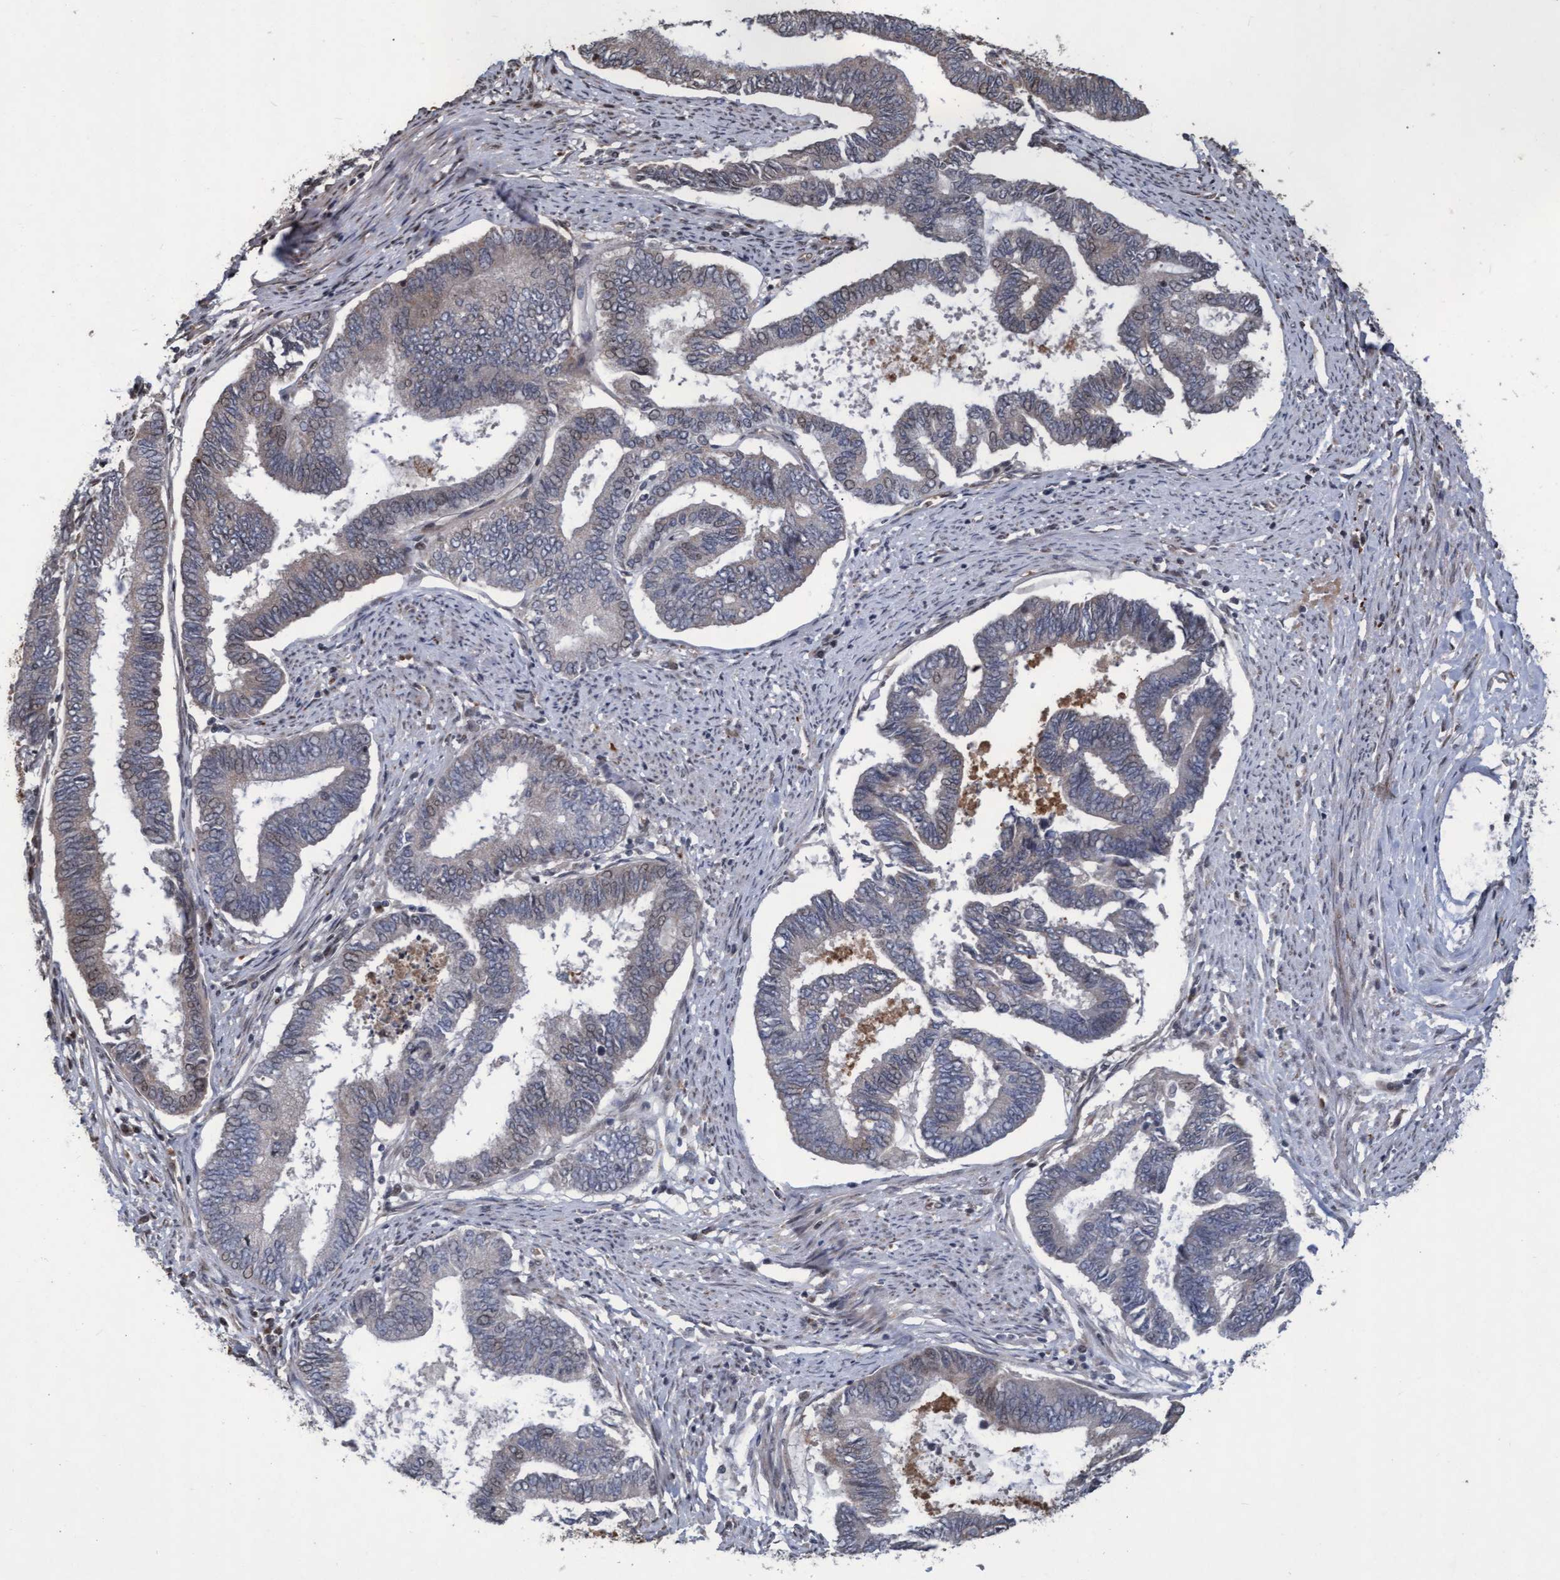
{"staining": {"intensity": "weak", "quantity": "<25%", "location": "cytoplasmic/membranous"}, "tissue": "endometrial cancer", "cell_type": "Tumor cells", "image_type": "cancer", "snomed": [{"axis": "morphology", "description": "Adenocarcinoma, NOS"}, {"axis": "topography", "description": "Endometrium"}], "caption": "An IHC histopathology image of adenocarcinoma (endometrial) is shown. There is no staining in tumor cells of adenocarcinoma (endometrial).", "gene": "KCNC2", "patient": {"sex": "female", "age": 86}}